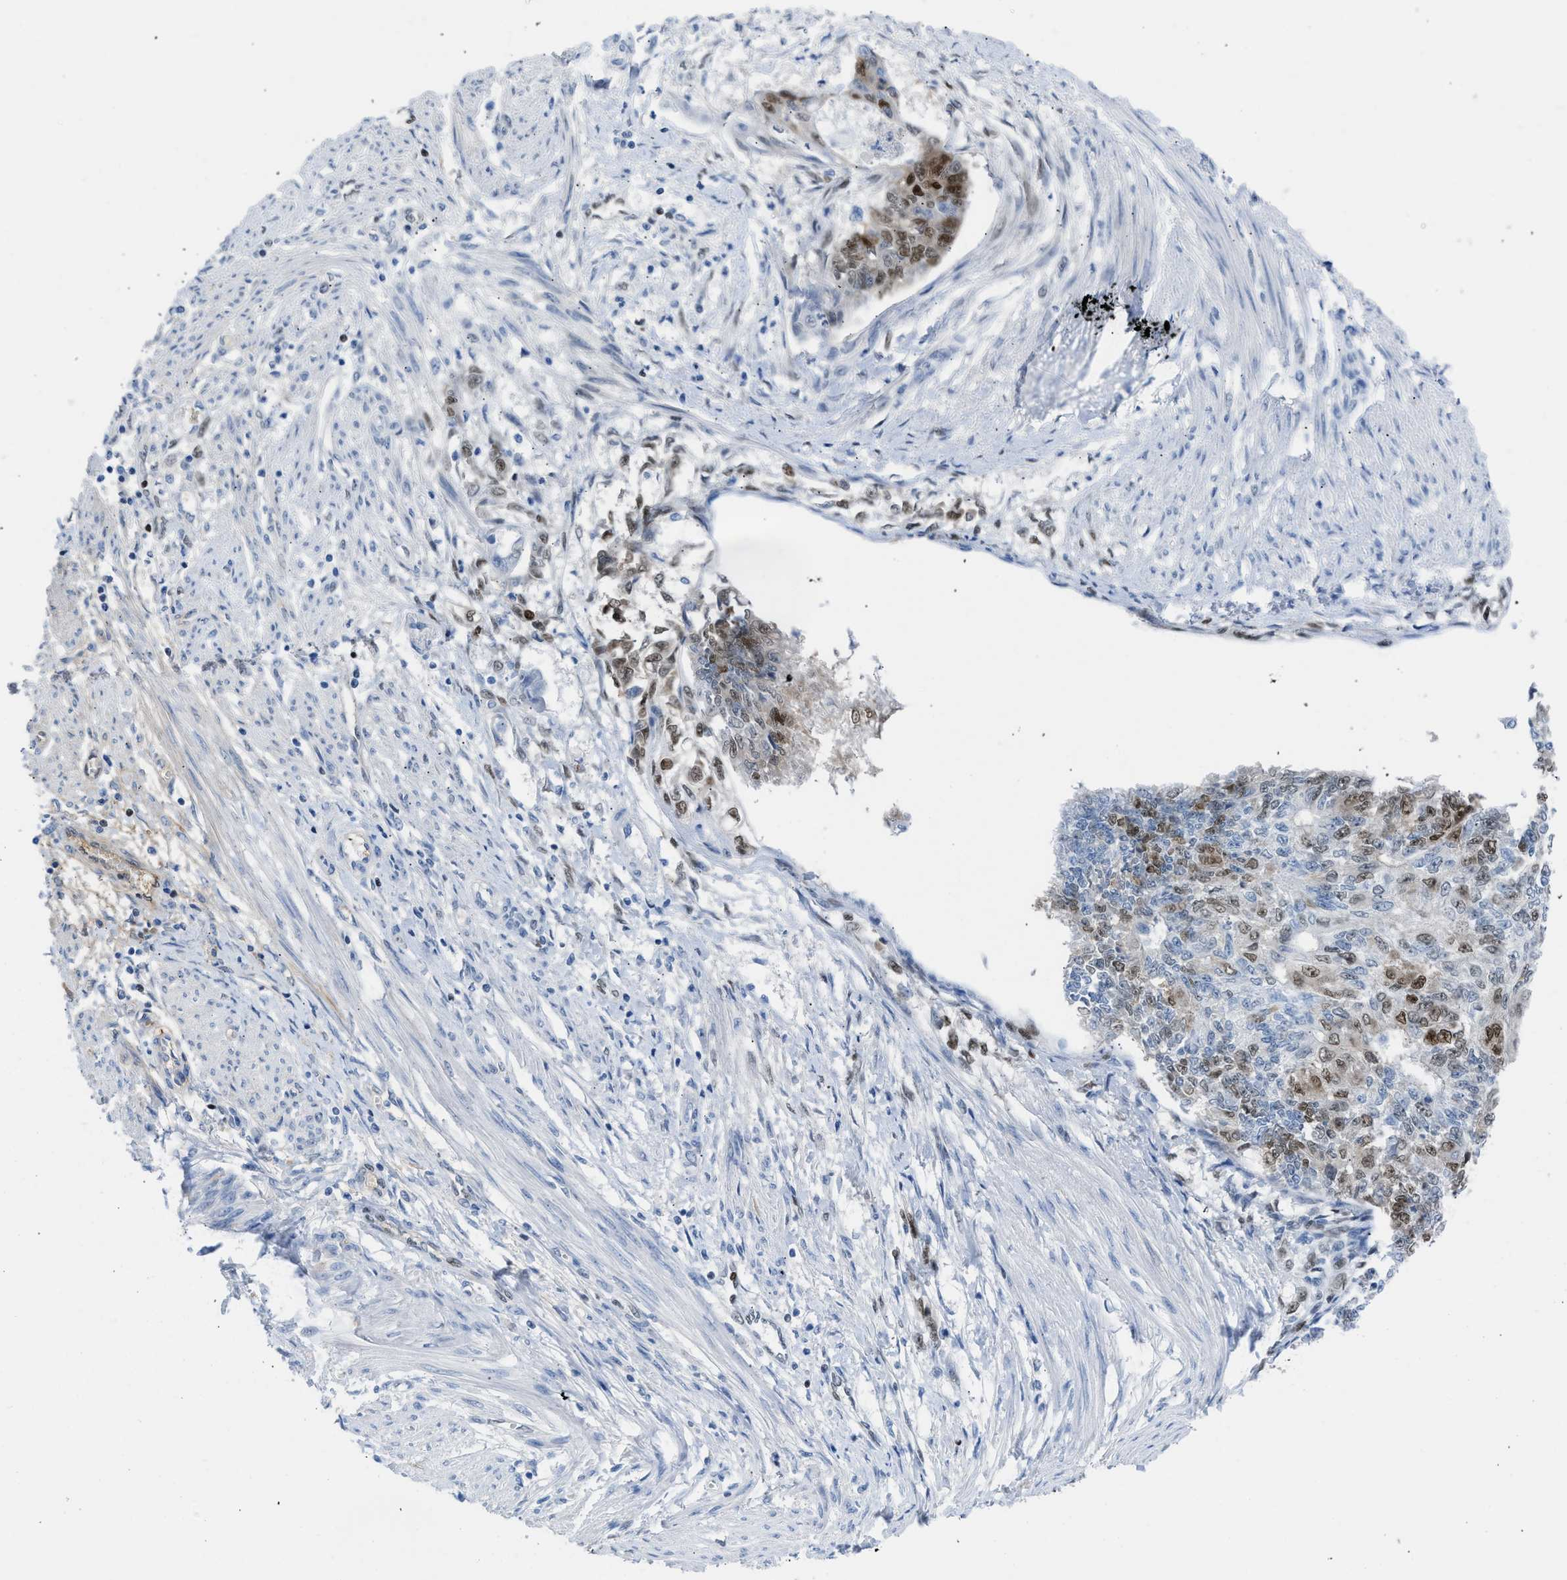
{"staining": {"intensity": "moderate", "quantity": "25%-75%", "location": "nuclear"}, "tissue": "endometrial cancer", "cell_type": "Tumor cells", "image_type": "cancer", "snomed": [{"axis": "morphology", "description": "Adenocarcinoma, NOS"}, {"axis": "topography", "description": "Endometrium"}], "caption": "There is medium levels of moderate nuclear positivity in tumor cells of endometrial adenocarcinoma, as demonstrated by immunohistochemical staining (brown color).", "gene": "LEF1", "patient": {"sex": "female", "age": 32}}